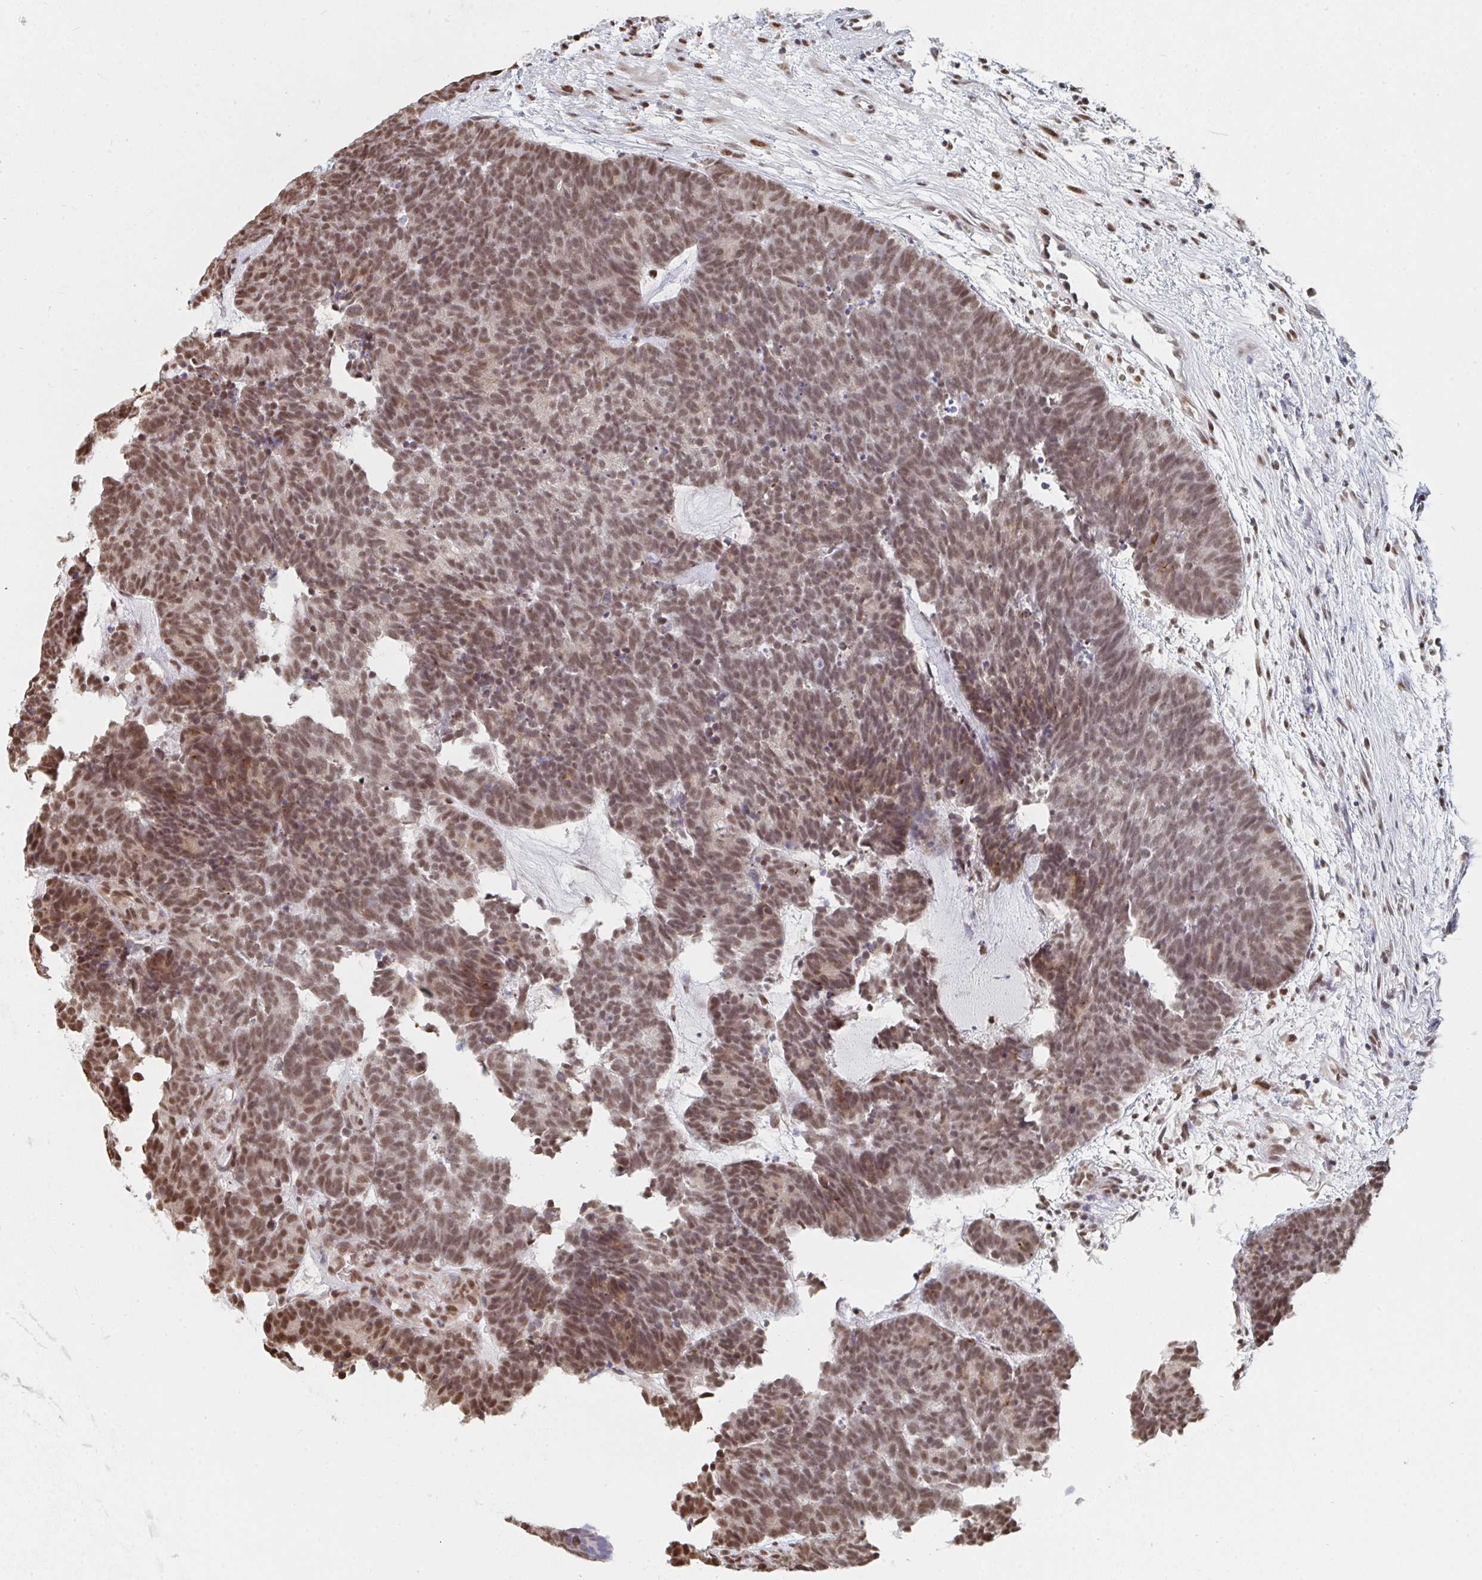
{"staining": {"intensity": "moderate", "quantity": ">75%", "location": "nuclear"}, "tissue": "head and neck cancer", "cell_type": "Tumor cells", "image_type": "cancer", "snomed": [{"axis": "morphology", "description": "Adenocarcinoma, NOS"}, {"axis": "topography", "description": "Head-Neck"}], "caption": "A brown stain shows moderate nuclear staining of a protein in human adenocarcinoma (head and neck) tumor cells. (IHC, brightfield microscopy, high magnification).", "gene": "MBNL1", "patient": {"sex": "female", "age": 81}}